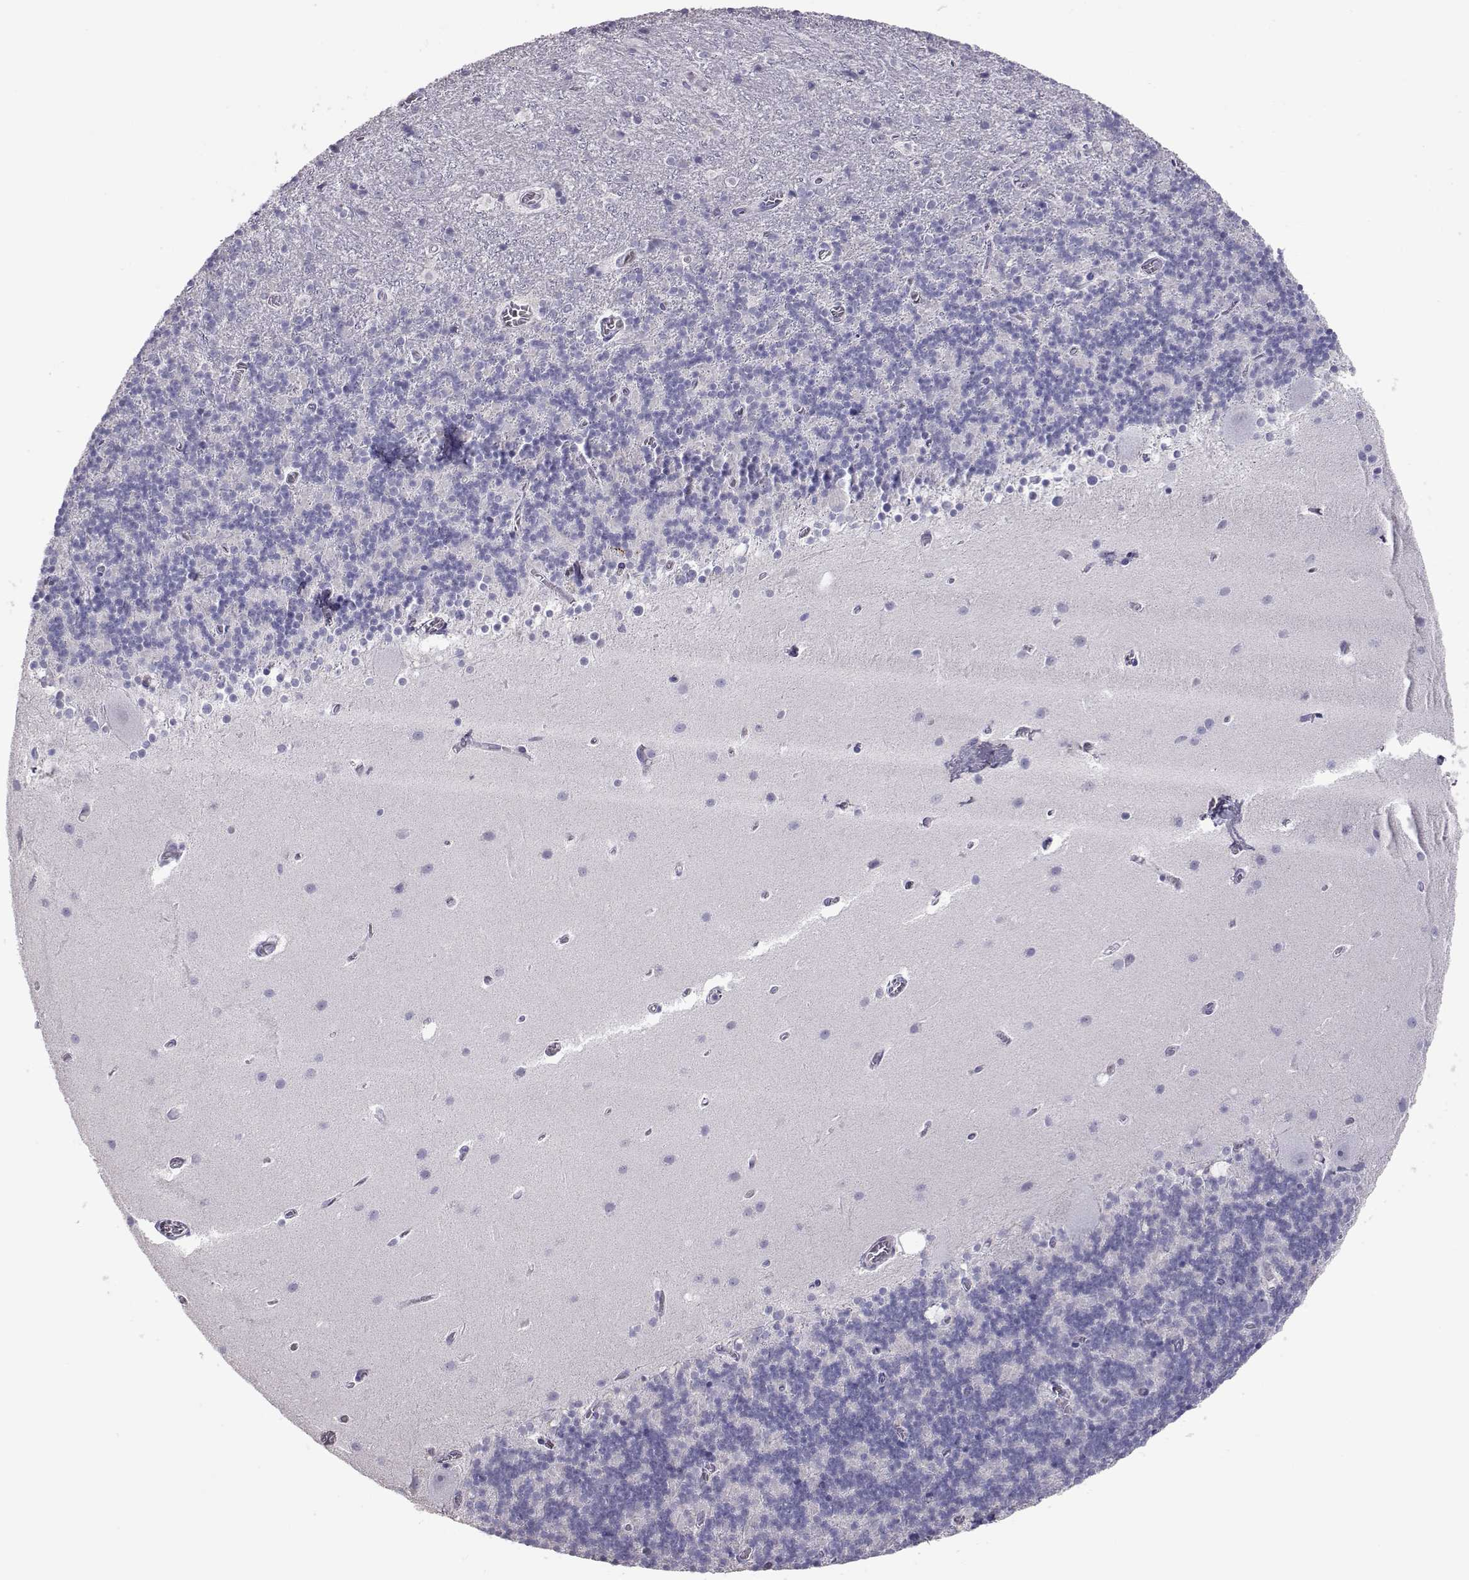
{"staining": {"intensity": "negative", "quantity": "none", "location": "none"}, "tissue": "cerebellum", "cell_type": "Cells in granular layer", "image_type": "normal", "snomed": [{"axis": "morphology", "description": "Normal tissue, NOS"}, {"axis": "topography", "description": "Cerebellum"}], "caption": "Immunohistochemistry (IHC) image of normal cerebellum: cerebellum stained with DAB reveals no significant protein positivity in cells in granular layer.", "gene": "PMCH", "patient": {"sex": "male", "age": 70}}